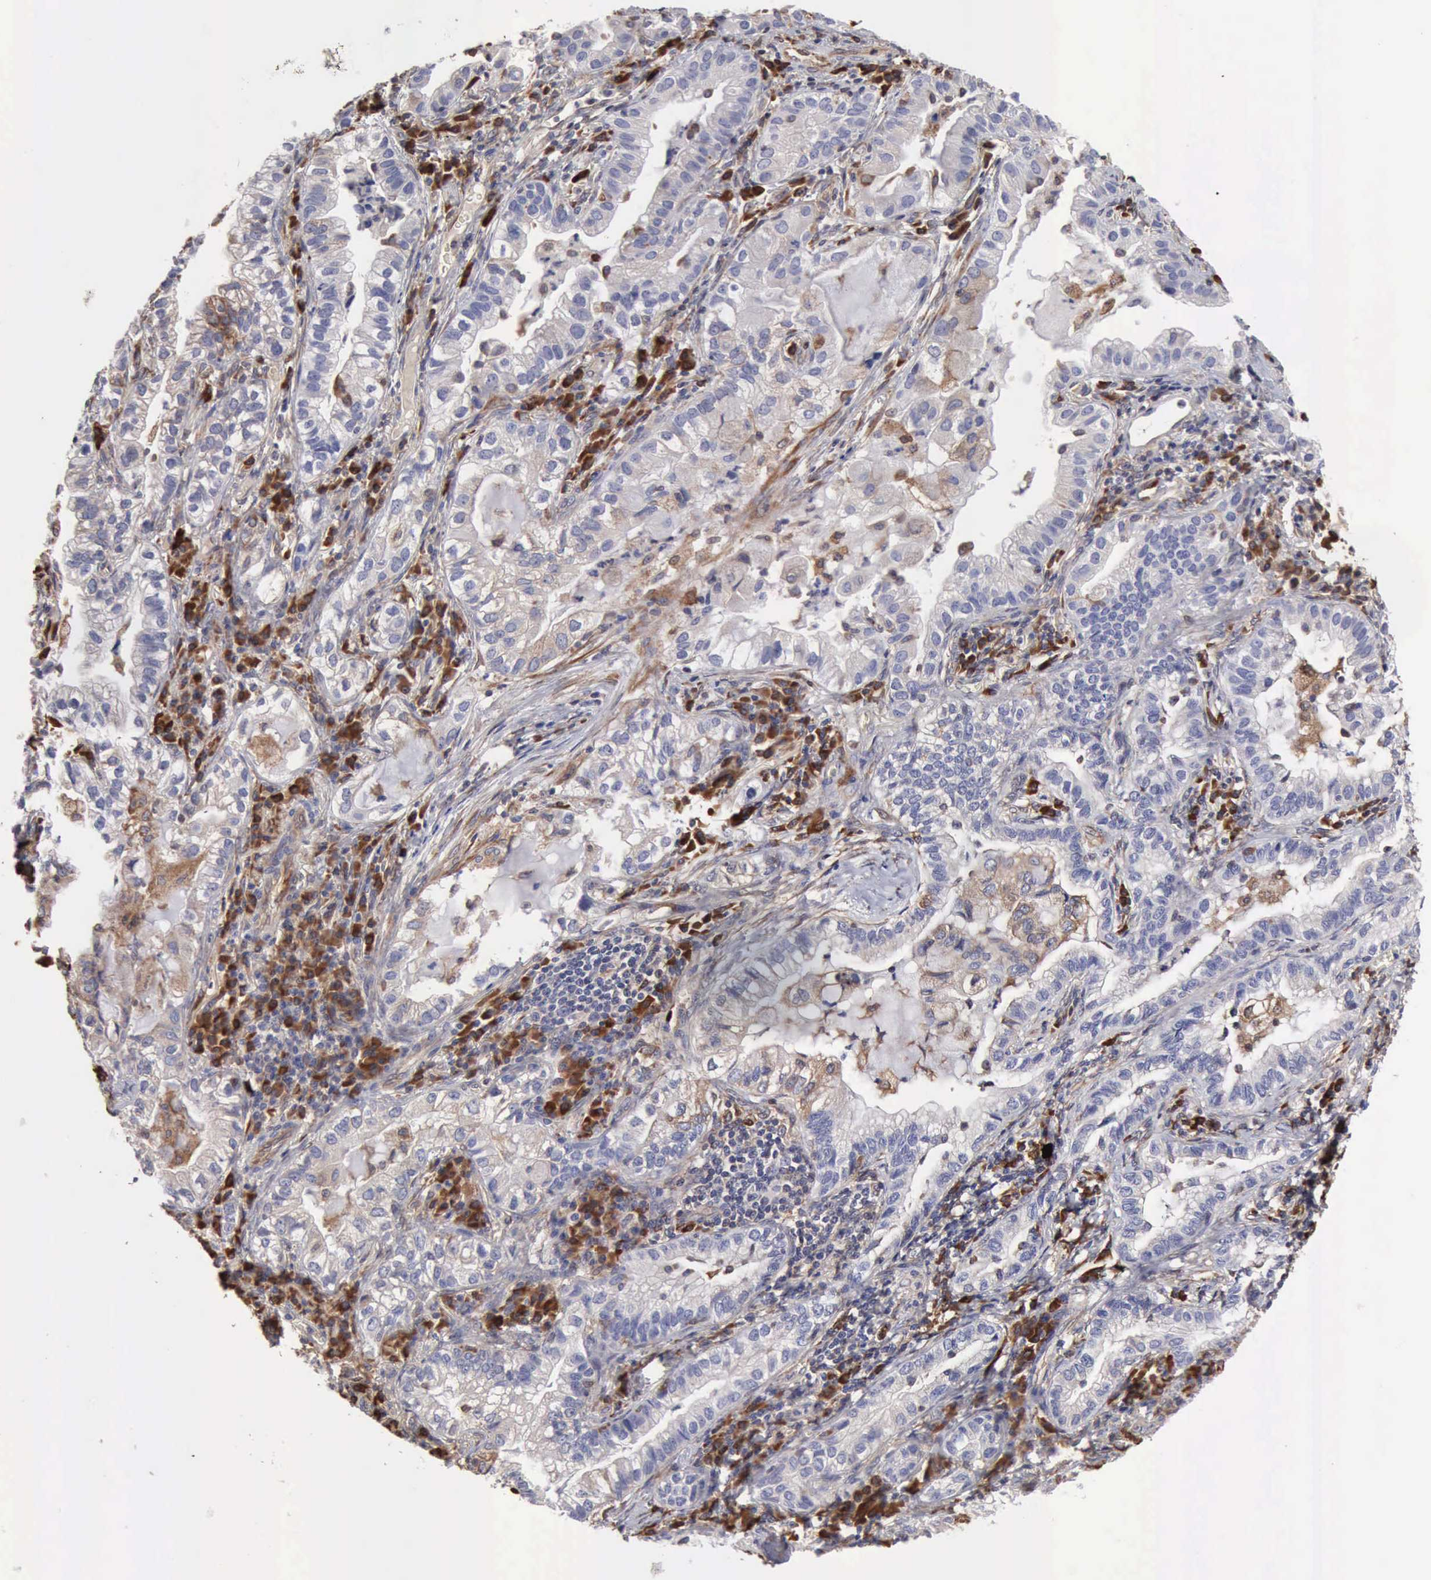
{"staining": {"intensity": "weak", "quantity": "25%-75%", "location": "cytoplasmic/membranous"}, "tissue": "lung cancer", "cell_type": "Tumor cells", "image_type": "cancer", "snomed": [{"axis": "morphology", "description": "Adenocarcinoma, NOS"}, {"axis": "topography", "description": "Lung"}], "caption": "Human lung adenocarcinoma stained with a protein marker reveals weak staining in tumor cells.", "gene": "APOL2", "patient": {"sex": "female", "age": 50}}